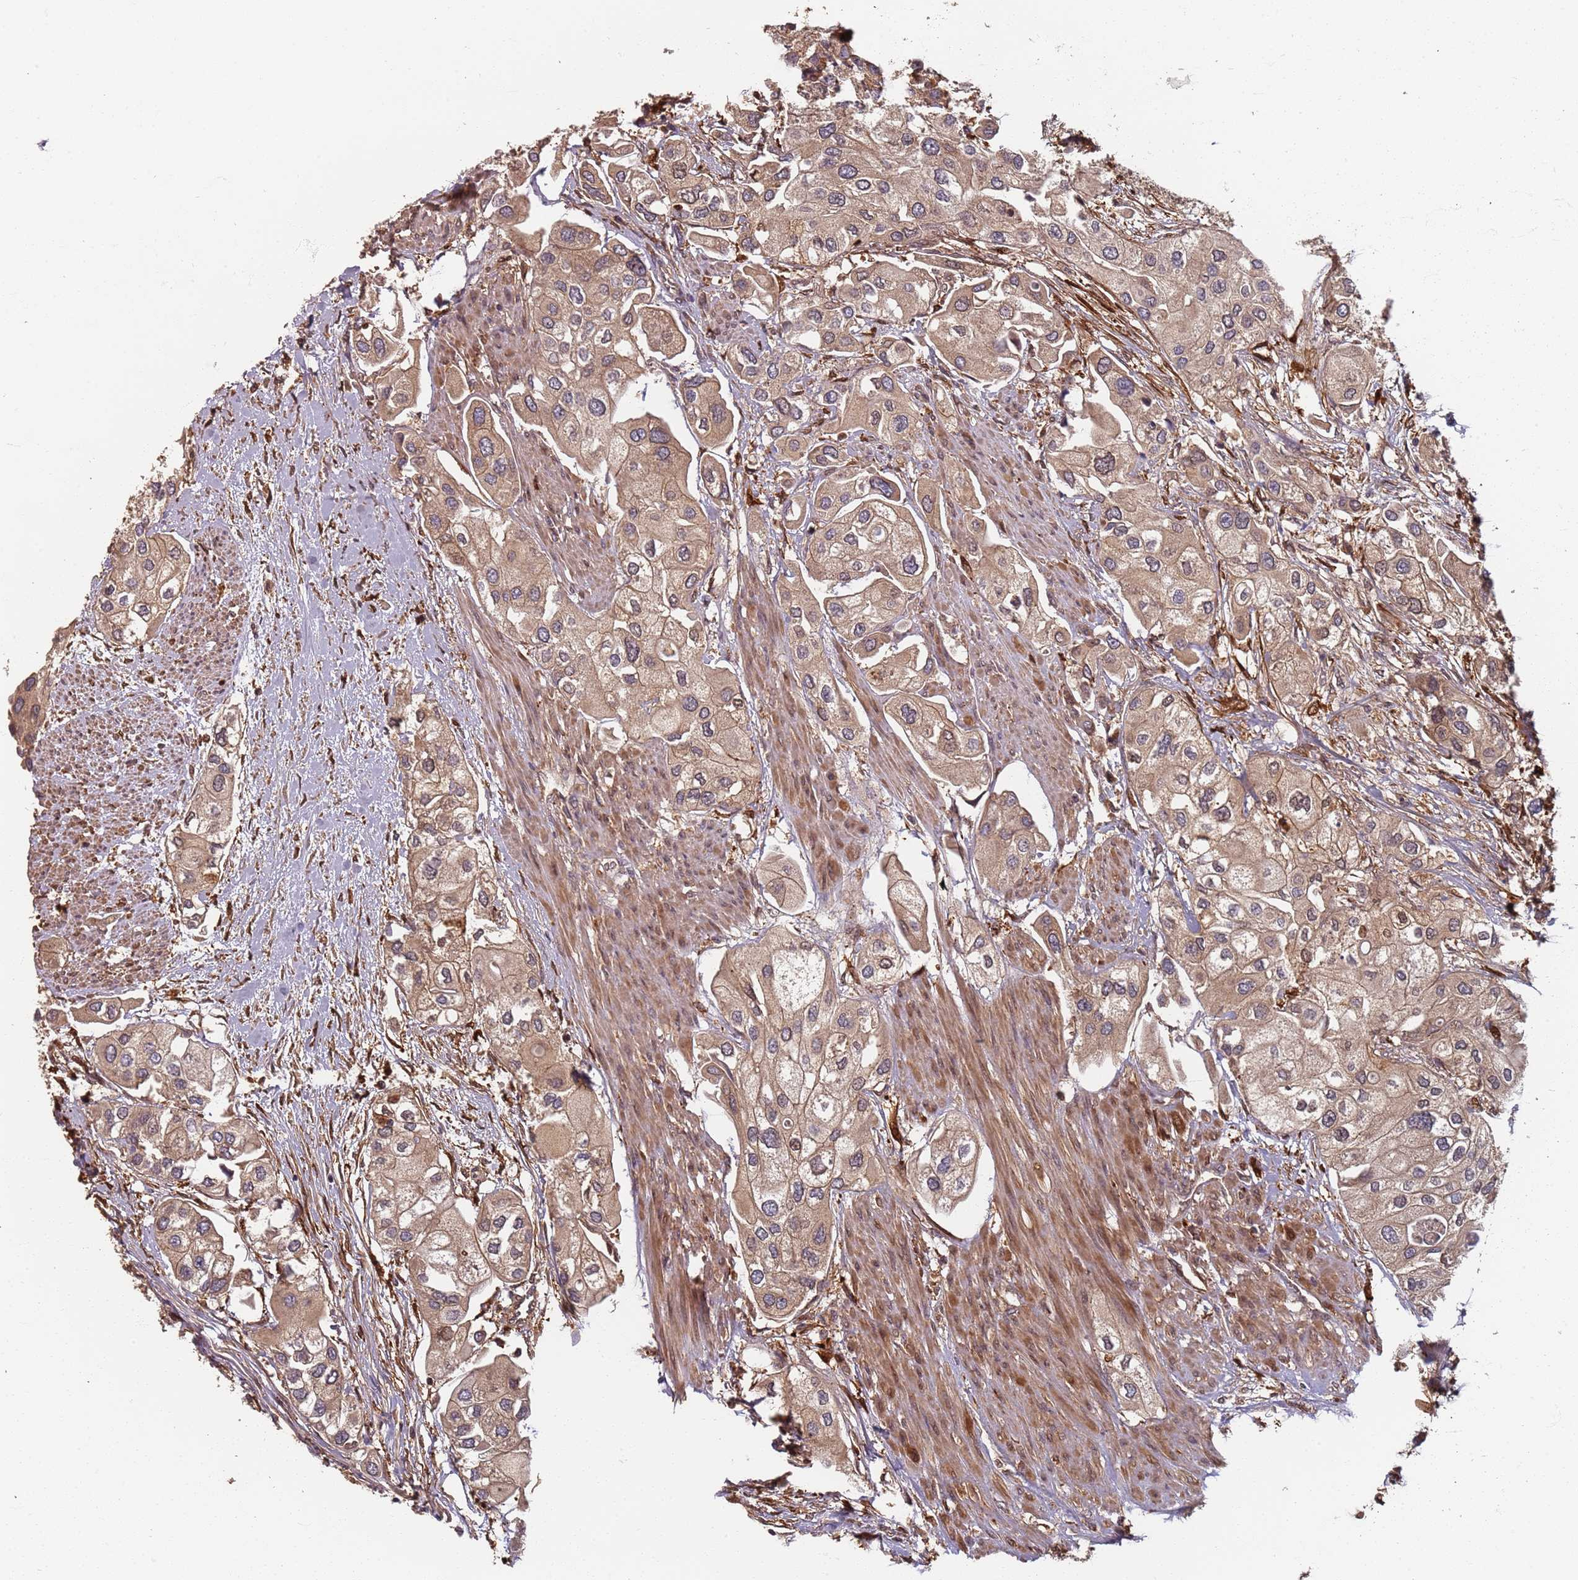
{"staining": {"intensity": "weak", "quantity": ">75%", "location": "cytoplasmic/membranous,nuclear"}, "tissue": "urothelial cancer", "cell_type": "Tumor cells", "image_type": "cancer", "snomed": [{"axis": "morphology", "description": "Urothelial carcinoma, High grade"}, {"axis": "topography", "description": "Urinary bladder"}], "caption": "A brown stain shows weak cytoplasmic/membranous and nuclear staining of a protein in human urothelial cancer tumor cells.", "gene": "SDCCAG8", "patient": {"sex": "male", "age": 64}}